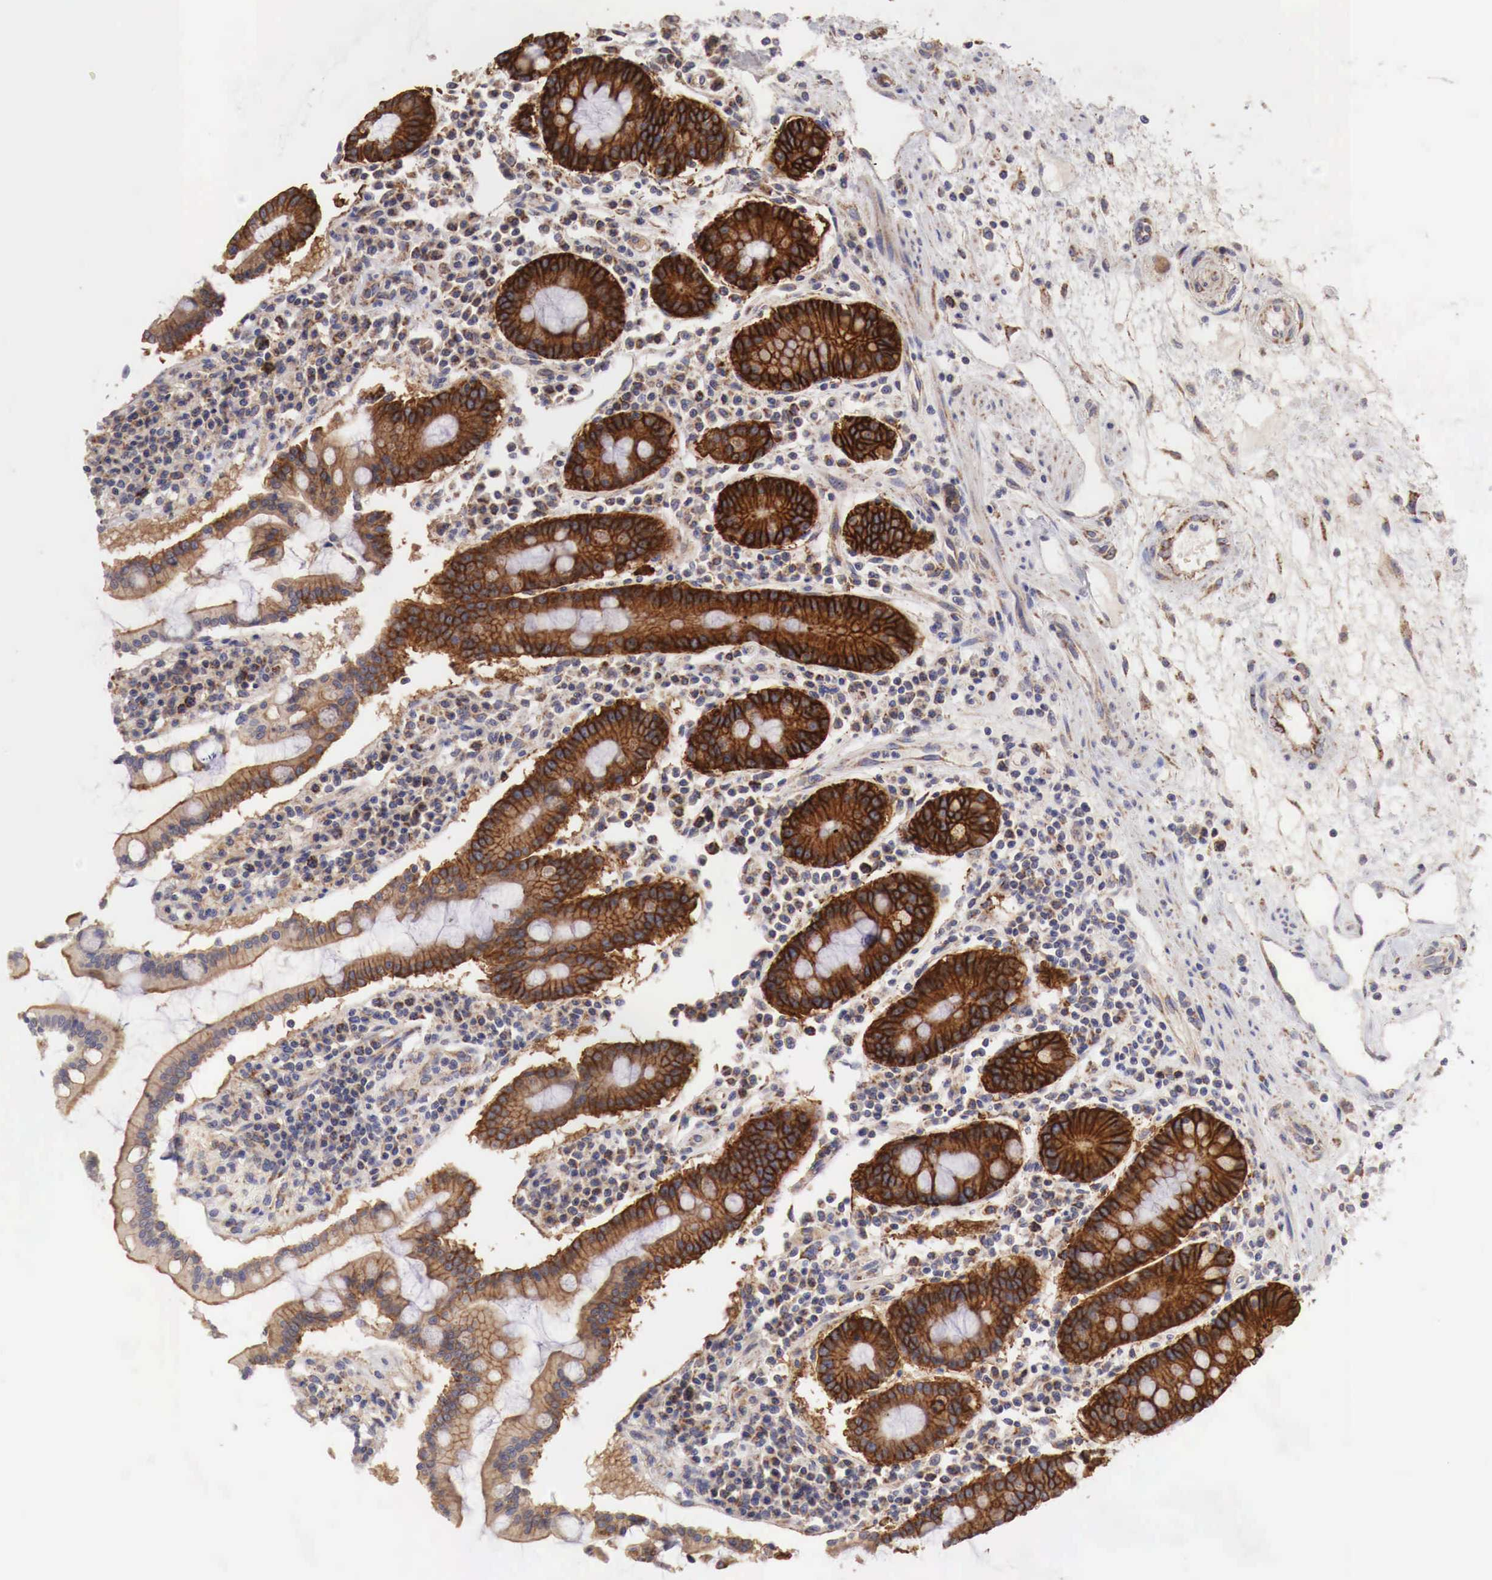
{"staining": {"intensity": "strong", "quantity": ">75%", "location": "cytoplasmic/membranous"}, "tissue": "duodenum", "cell_type": "Glandular cells", "image_type": "normal", "snomed": [{"axis": "morphology", "description": "Normal tissue, NOS"}, {"axis": "topography", "description": "Duodenum"}], "caption": "High-magnification brightfield microscopy of unremarkable duodenum stained with DAB (3,3'-diaminobenzidine) (brown) and counterstained with hematoxylin (blue). glandular cells exhibit strong cytoplasmic/membranous expression is seen in about>75% of cells. (DAB (3,3'-diaminobenzidine) = brown stain, brightfield microscopy at high magnification).", "gene": "XPNPEP3", "patient": {"sex": "male", "age": 73}}